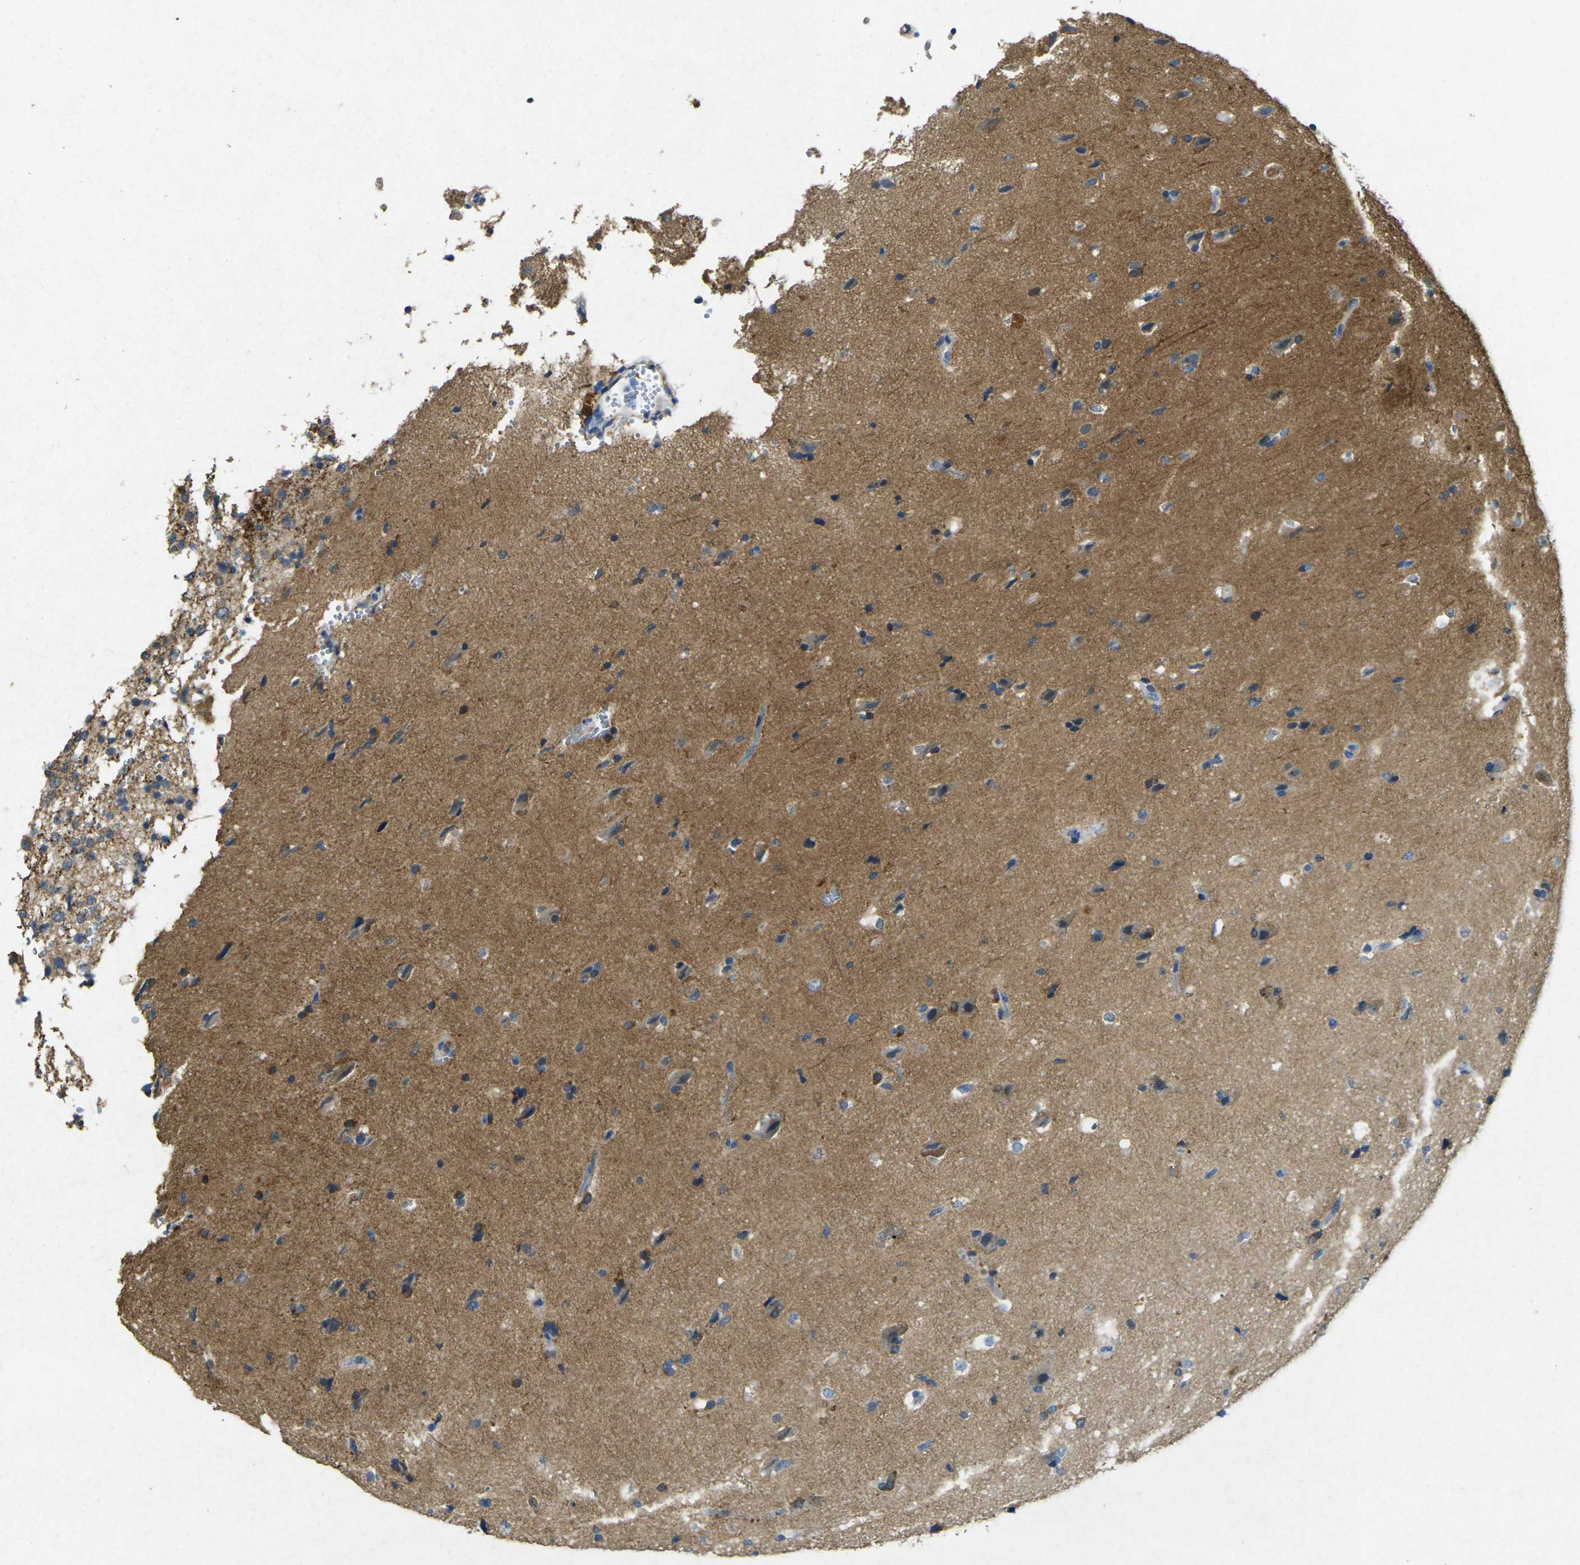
{"staining": {"intensity": "negative", "quantity": "none", "location": "none"}, "tissue": "glioma", "cell_type": "Tumor cells", "image_type": "cancer", "snomed": [{"axis": "morphology", "description": "Glioma, malignant, Low grade"}, {"axis": "topography", "description": "Brain"}], "caption": "An image of human glioma is negative for staining in tumor cells. (DAB immunohistochemistry, high magnification).", "gene": "RGMA", "patient": {"sex": "female", "age": 37}}